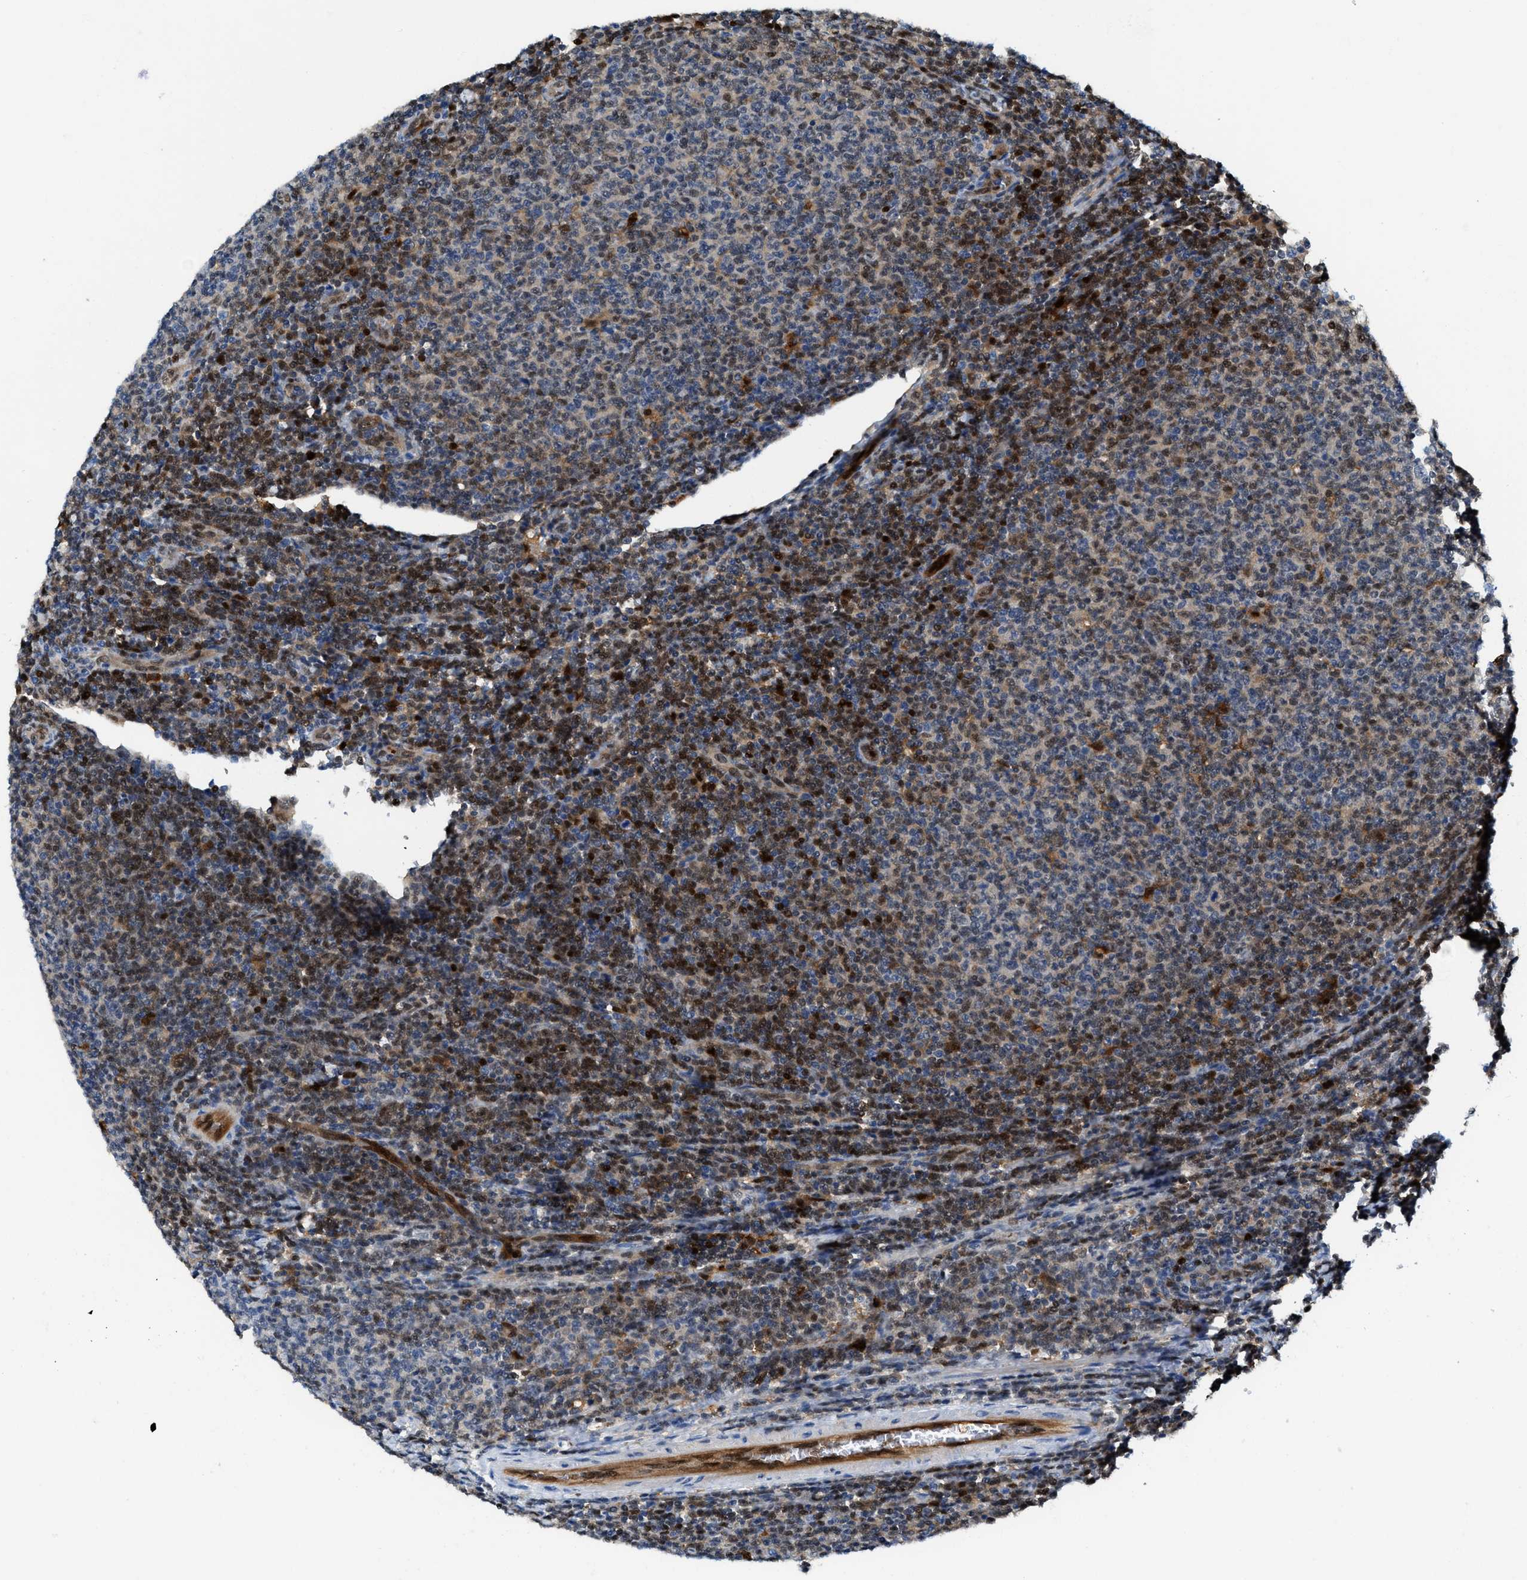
{"staining": {"intensity": "moderate", "quantity": "25%-75%", "location": "nuclear"}, "tissue": "lymphoma", "cell_type": "Tumor cells", "image_type": "cancer", "snomed": [{"axis": "morphology", "description": "Malignant lymphoma, non-Hodgkin's type, Low grade"}, {"axis": "topography", "description": "Lymph node"}], "caption": "Brown immunohistochemical staining in lymphoma exhibits moderate nuclear positivity in about 25%-75% of tumor cells. The staining is performed using DAB brown chromogen to label protein expression. The nuclei are counter-stained blue using hematoxylin.", "gene": "LTA4H", "patient": {"sex": "male", "age": 66}}